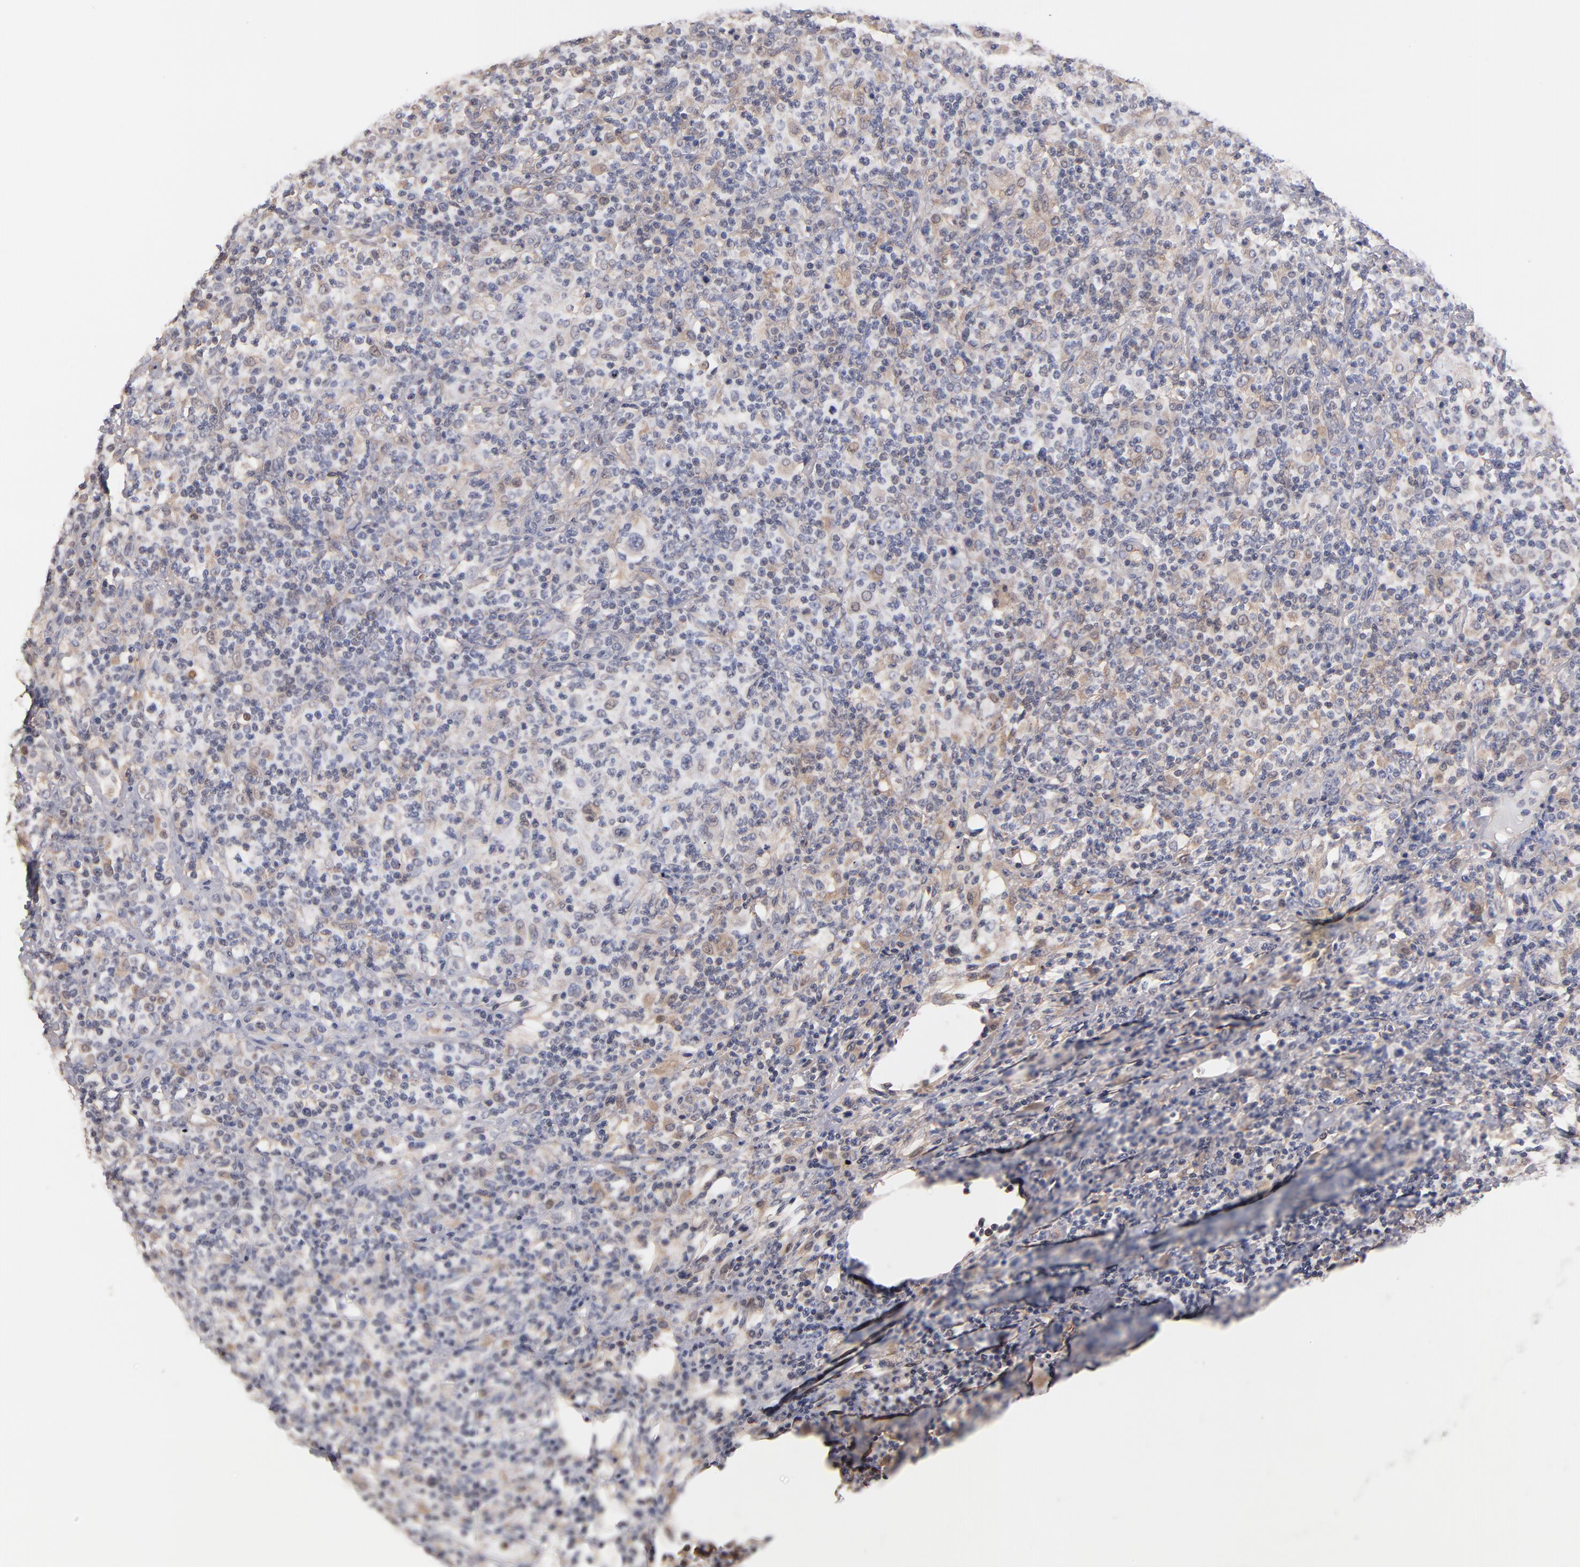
{"staining": {"intensity": "negative", "quantity": "none", "location": "none"}, "tissue": "lymphoma", "cell_type": "Tumor cells", "image_type": "cancer", "snomed": [{"axis": "morphology", "description": "Hodgkin's disease, NOS"}, {"axis": "topography", "description": "Lymph node"}], "caption": "This is an IHC histopathology image of lymphoma. There is no expression in tumor cells.", "gene": "GMFG", "patient": {"sex": "male", "age": 65}}